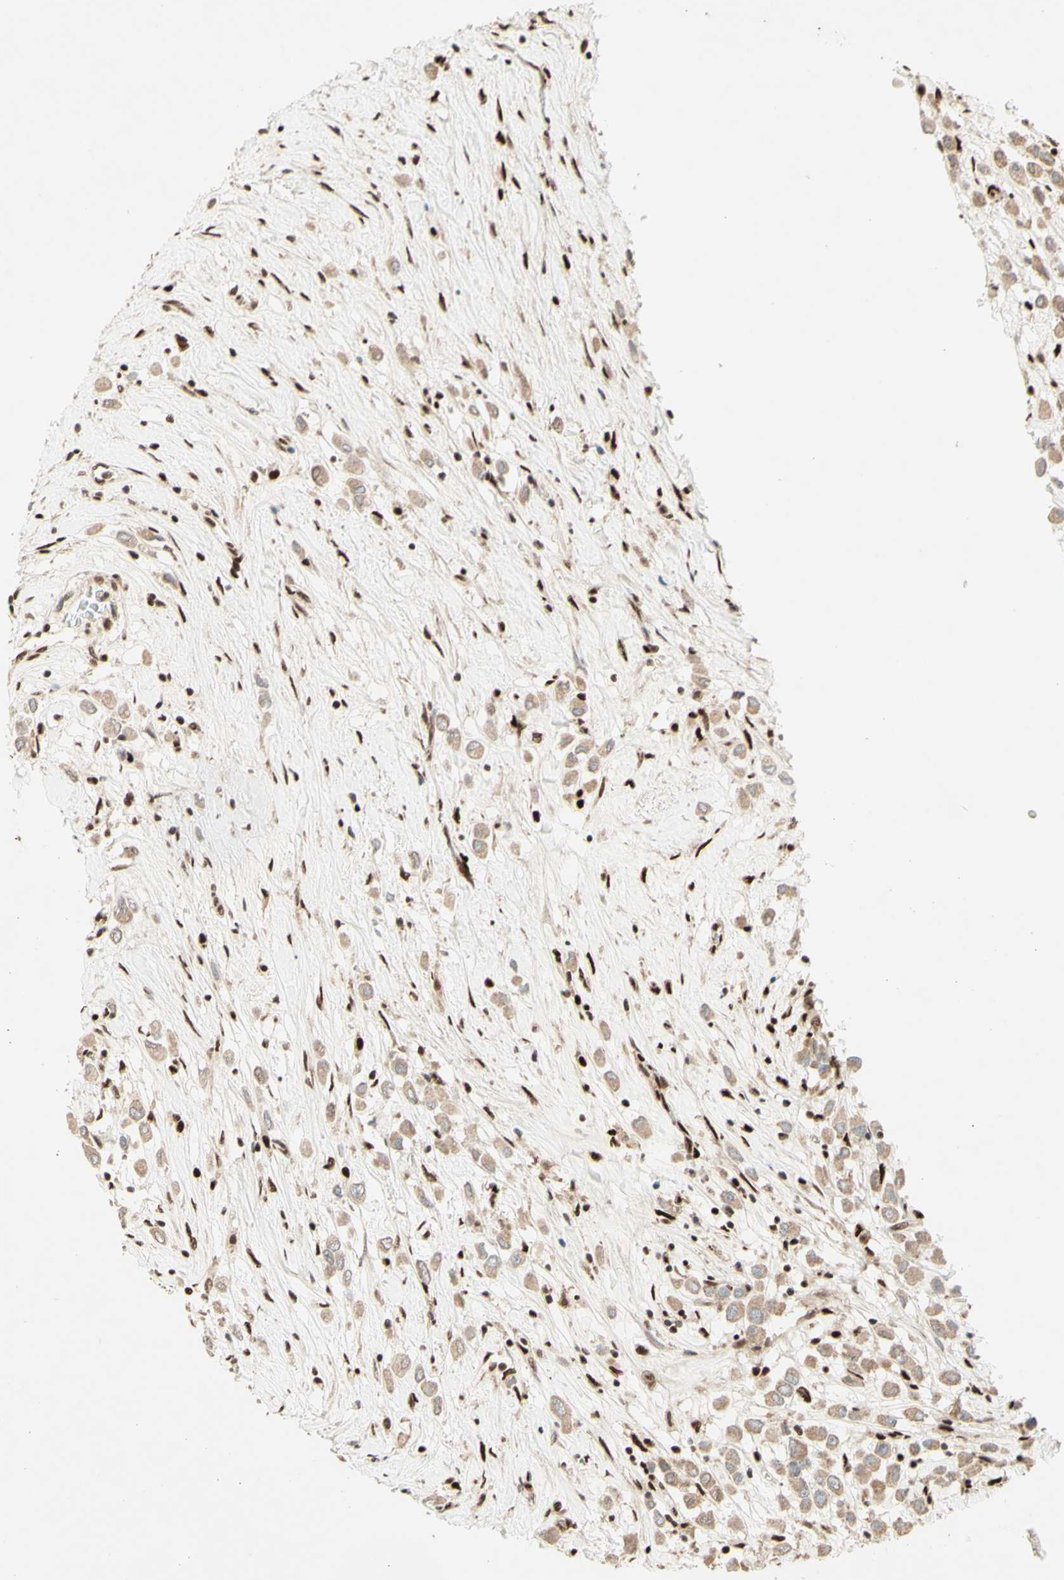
{"staining": {"intensity": "weak", "quantity": ">75%", "location": "cytoplasmic/membranous"}, "tissue": "breast cancer", "cell_type": "Tumor cells", "image_type": "cancer", "snomed": [{"axis": "morphology", "description": "Duct carcinoma"}, {"axis": "topography", "description": "Breast"}], "caption": "Human breast cancer (infiltrating ductal carcinoma) stained for a protein (brown) shows weak cytoplasmic/membranous positive staining in about >75% of tumor cells.", "gene": "NR3C1", "patient": {"sex": "female", "age": 61}}